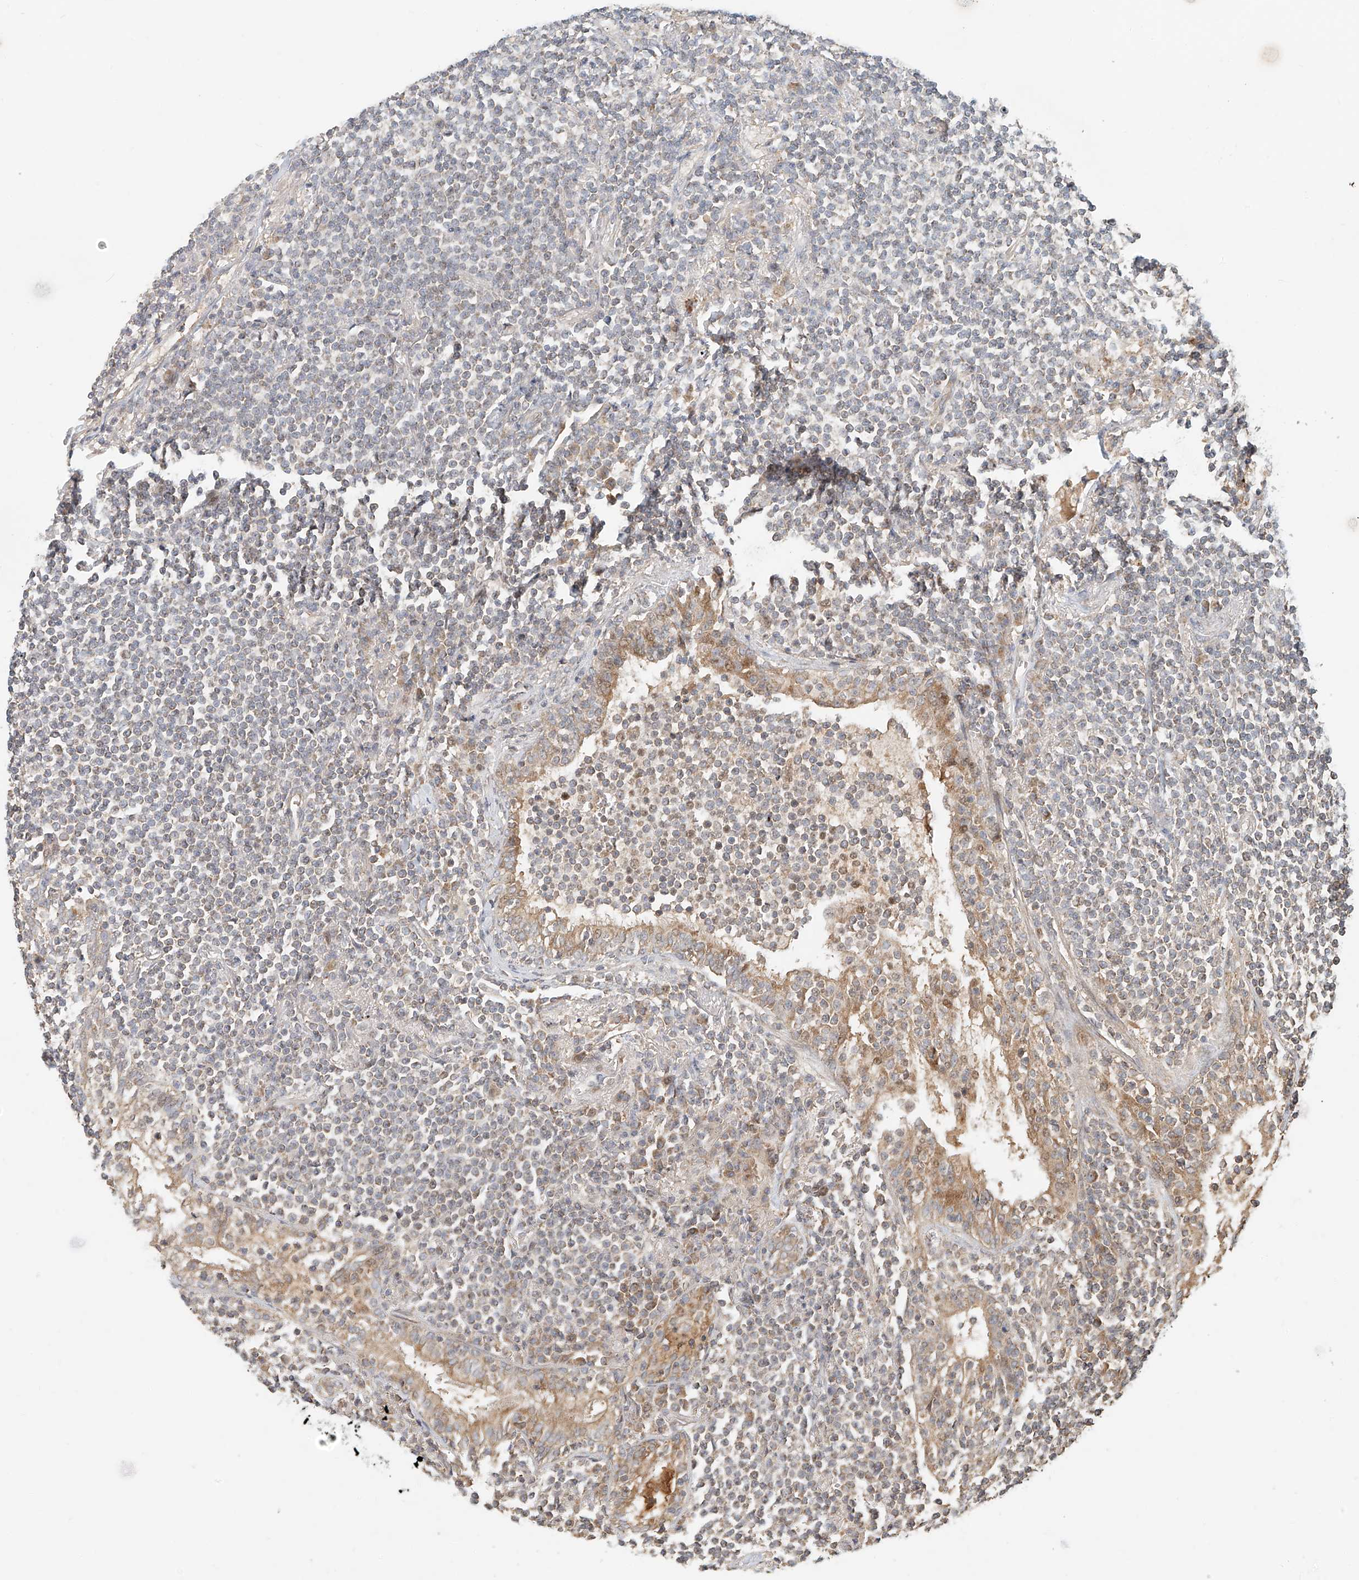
{"staining": {"intensity": "negative", "quantity": "none", "location": "none"}, "tissue": "lymphoma", "cell_type": "Tumor cells", "image_type": "cancer", "snomed": [{"axis": "morphology", "description": "Malignant lymphoma, non-Hodgkin's type, Low grade"}, {"axis": "topography", "description": "Lung"}], "caption": "The photomicrograph exhibits no staining of tumor cells in malignant lymphoma, non-Hodgkin's type (low-grade).", "gene": "TMEM61", "patient": {"sex": "female", "age": 71}}